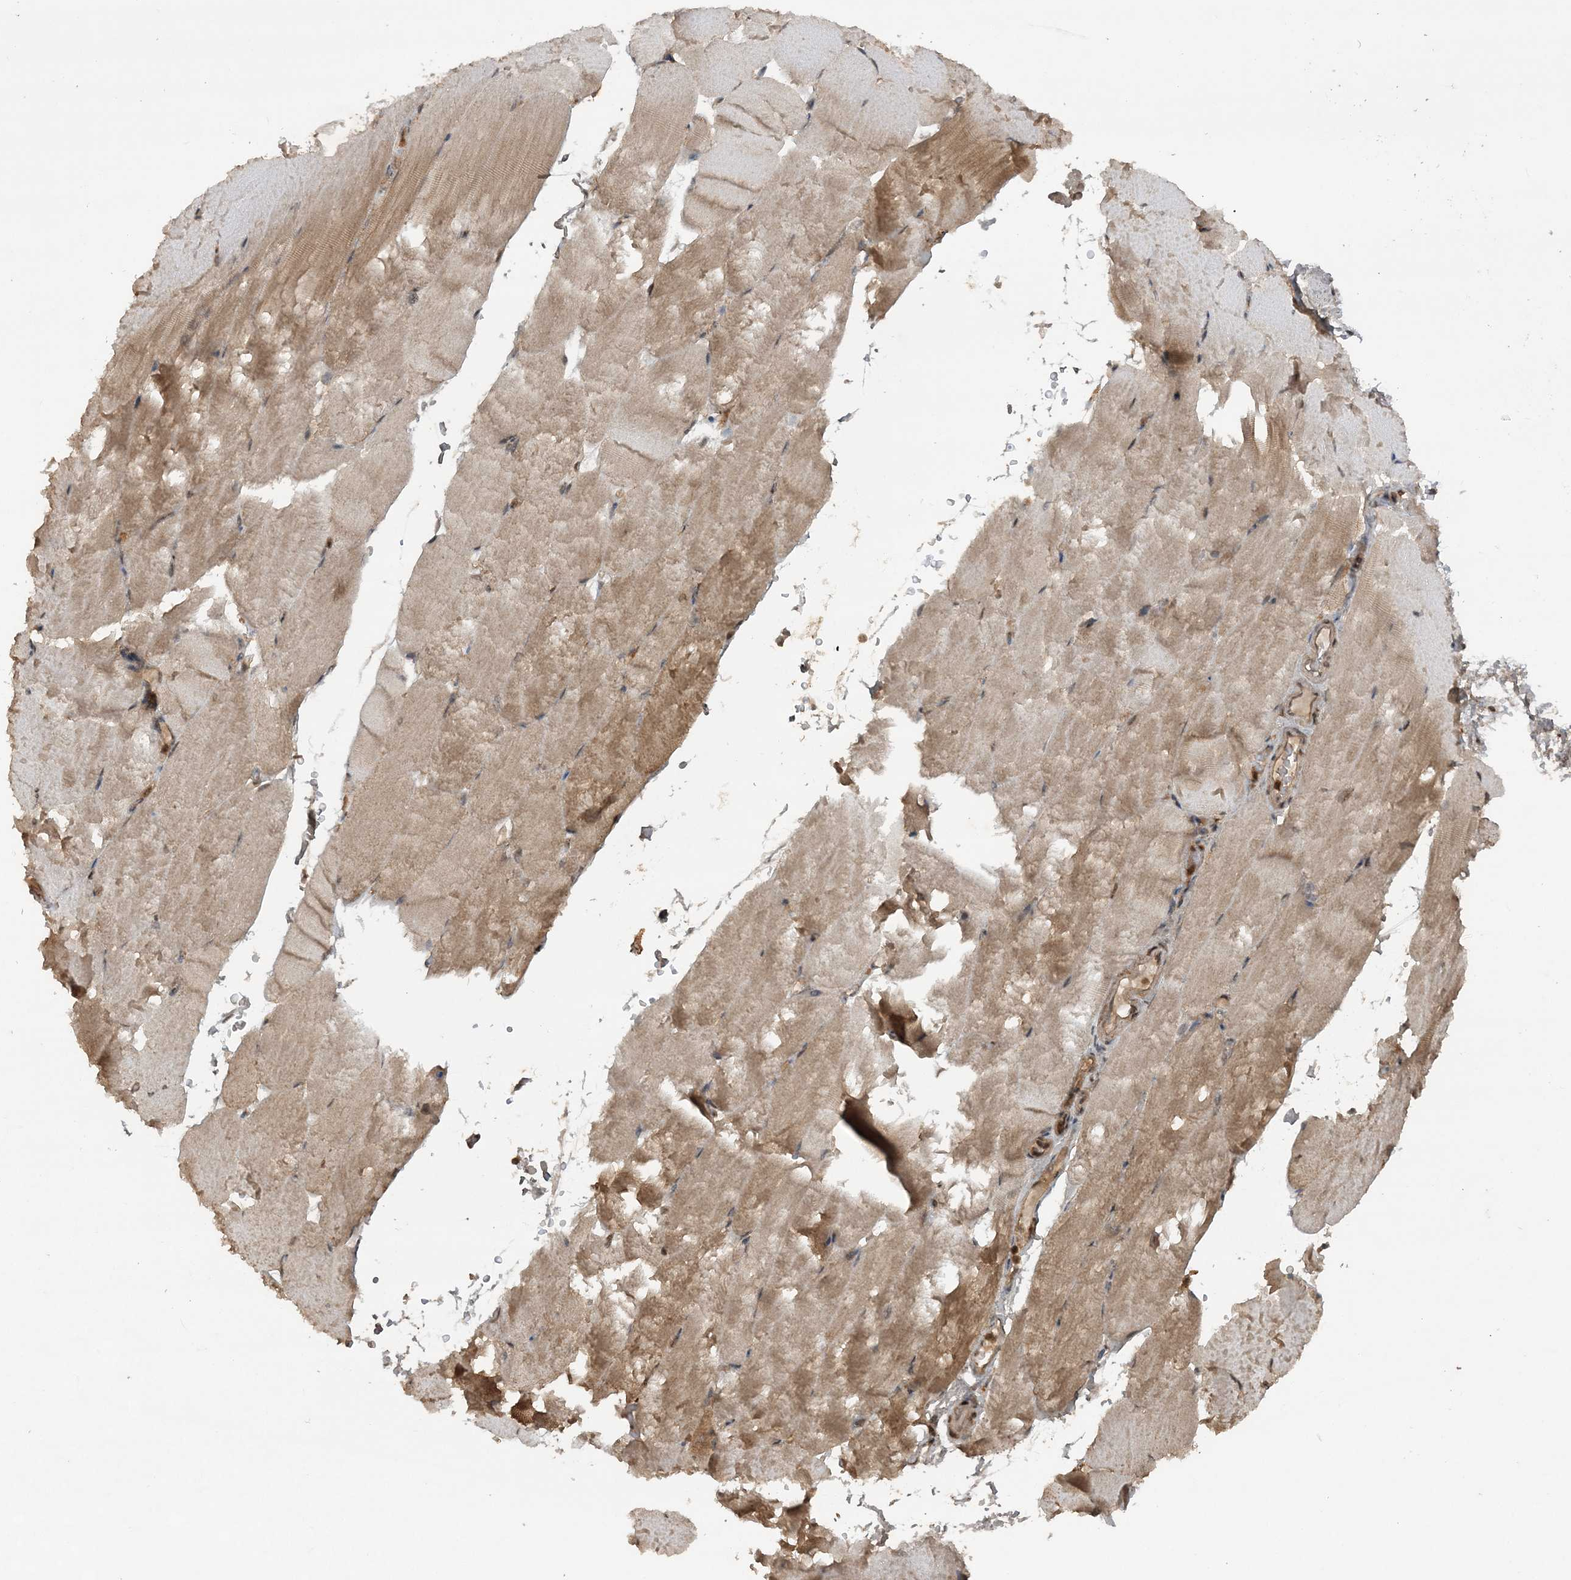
{"staining": {"intensity": "weak", "quantity": ">75%", "location": "cytoplasmic/membranous"}, "tissue": "skeletal muscle", "cell_type": "Myocytes", "image_type": "normal", "snomed": [{"axis": "morphology", "description": "Normal tissue, NOS"}, {"axis": "topography", "description": "Skeletal muscle"}, {"axis": "topography", "description": "Parathyroid gland"}], "caption": "Immunohistochemical staining of normal skeletal muscle displays weak cytoplasmic/membranous protein positivity in approximately >75% of myocytes.", "gene": "LACC1", "patient": {"sex": "female", "age": 37}}